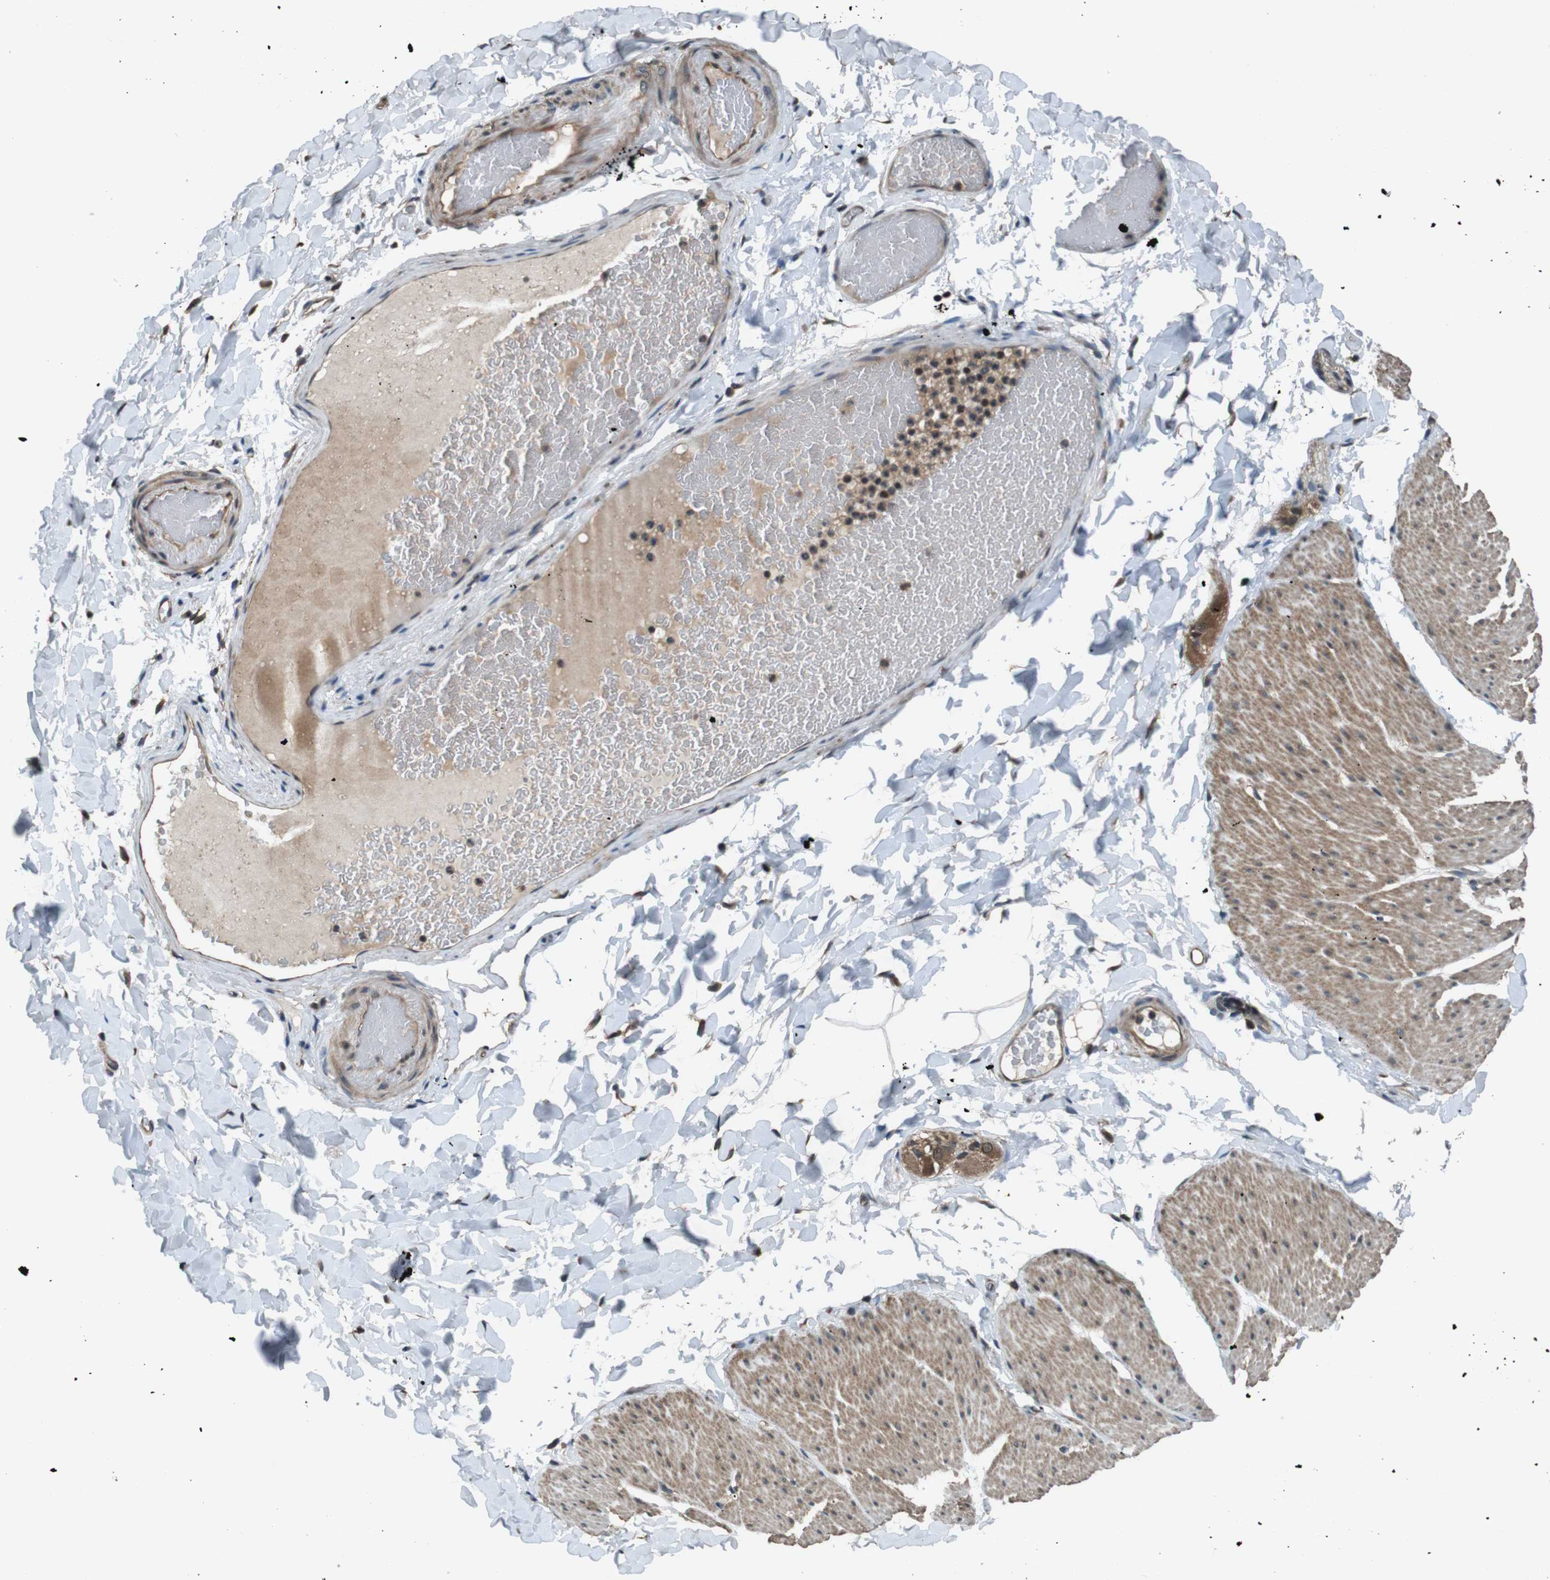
{"staining": {"intensity": "weak", "quantity": ">75%", "location": "cytoplasmic/membranous"}, "tissue": "smooth muscle", "cell_type": "Smooth muscle cells", "image_type": "normal", "snomed": [{"axis": "morphology", "description": "Normal tissue, NOS"}, {"axis": "topography", "description": "Smooth muscle"}, {"axis": "topography", "description": "Colon"}], "caption": "Protein expression analysis of benign human smooth muscle reveals weak cytoplasmic/membranous expression in about >75% of smooth muscle cells.", "gene": "SOCS1", "patient": {"sex": "male", "age": 67}}